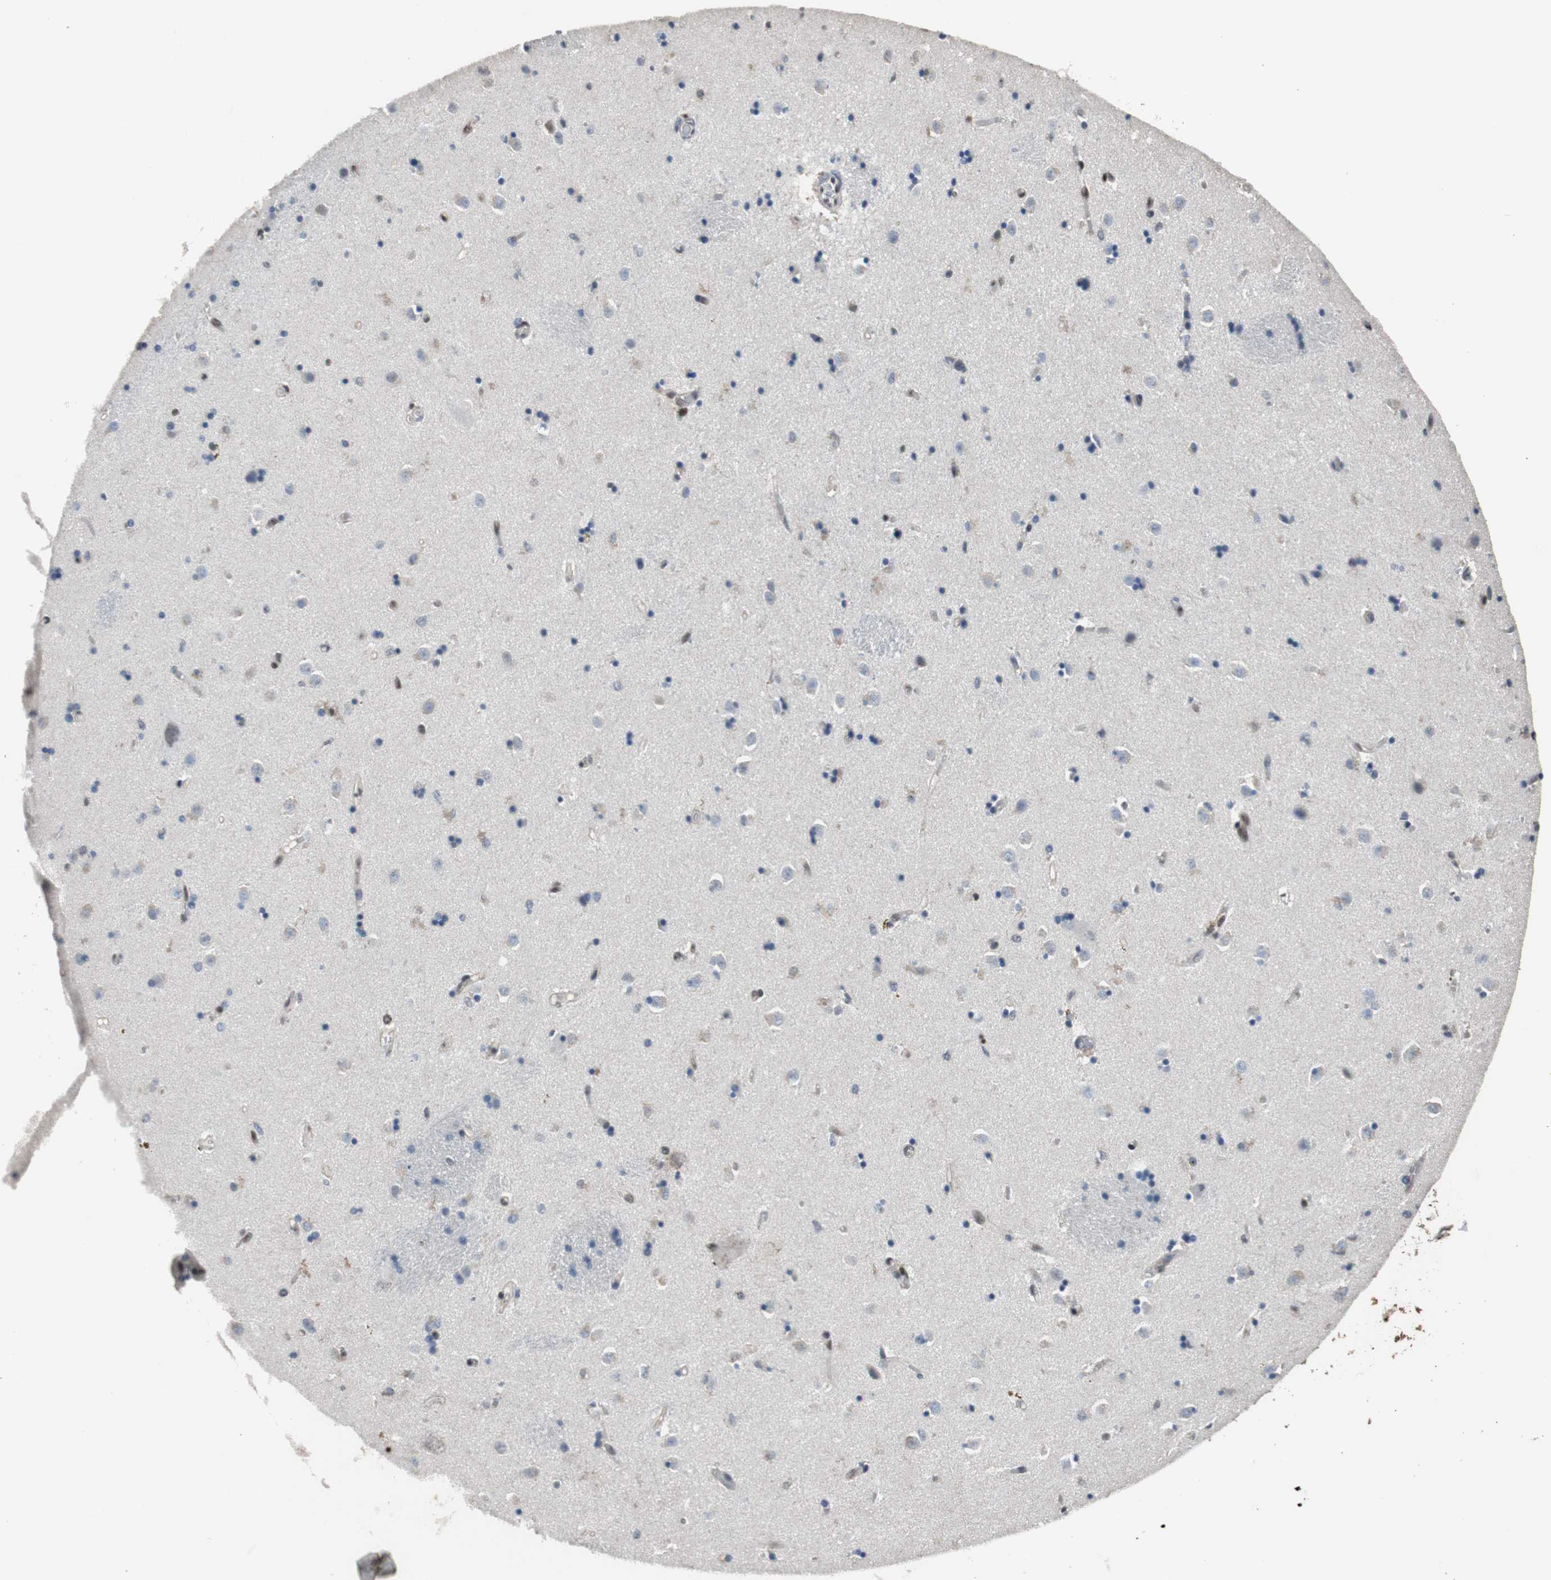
{"staining": {"intensity": "weak", "quantity": "<25%", "location": "nuclear"}, "tissue": "caudate", "cell_type": "Glial cells", "image_type": "normal", "snomed": [{"axis": "morphology", "description": "Normal tissue, NOS"}, {"axis": "topography", "description": "Lateral ventricle wall"}], "caption": "The IHC histopathology image has no significant expression in glial cells of caudate.", "gene": "PML", "patient": {"sex": "female", "age": 54}}